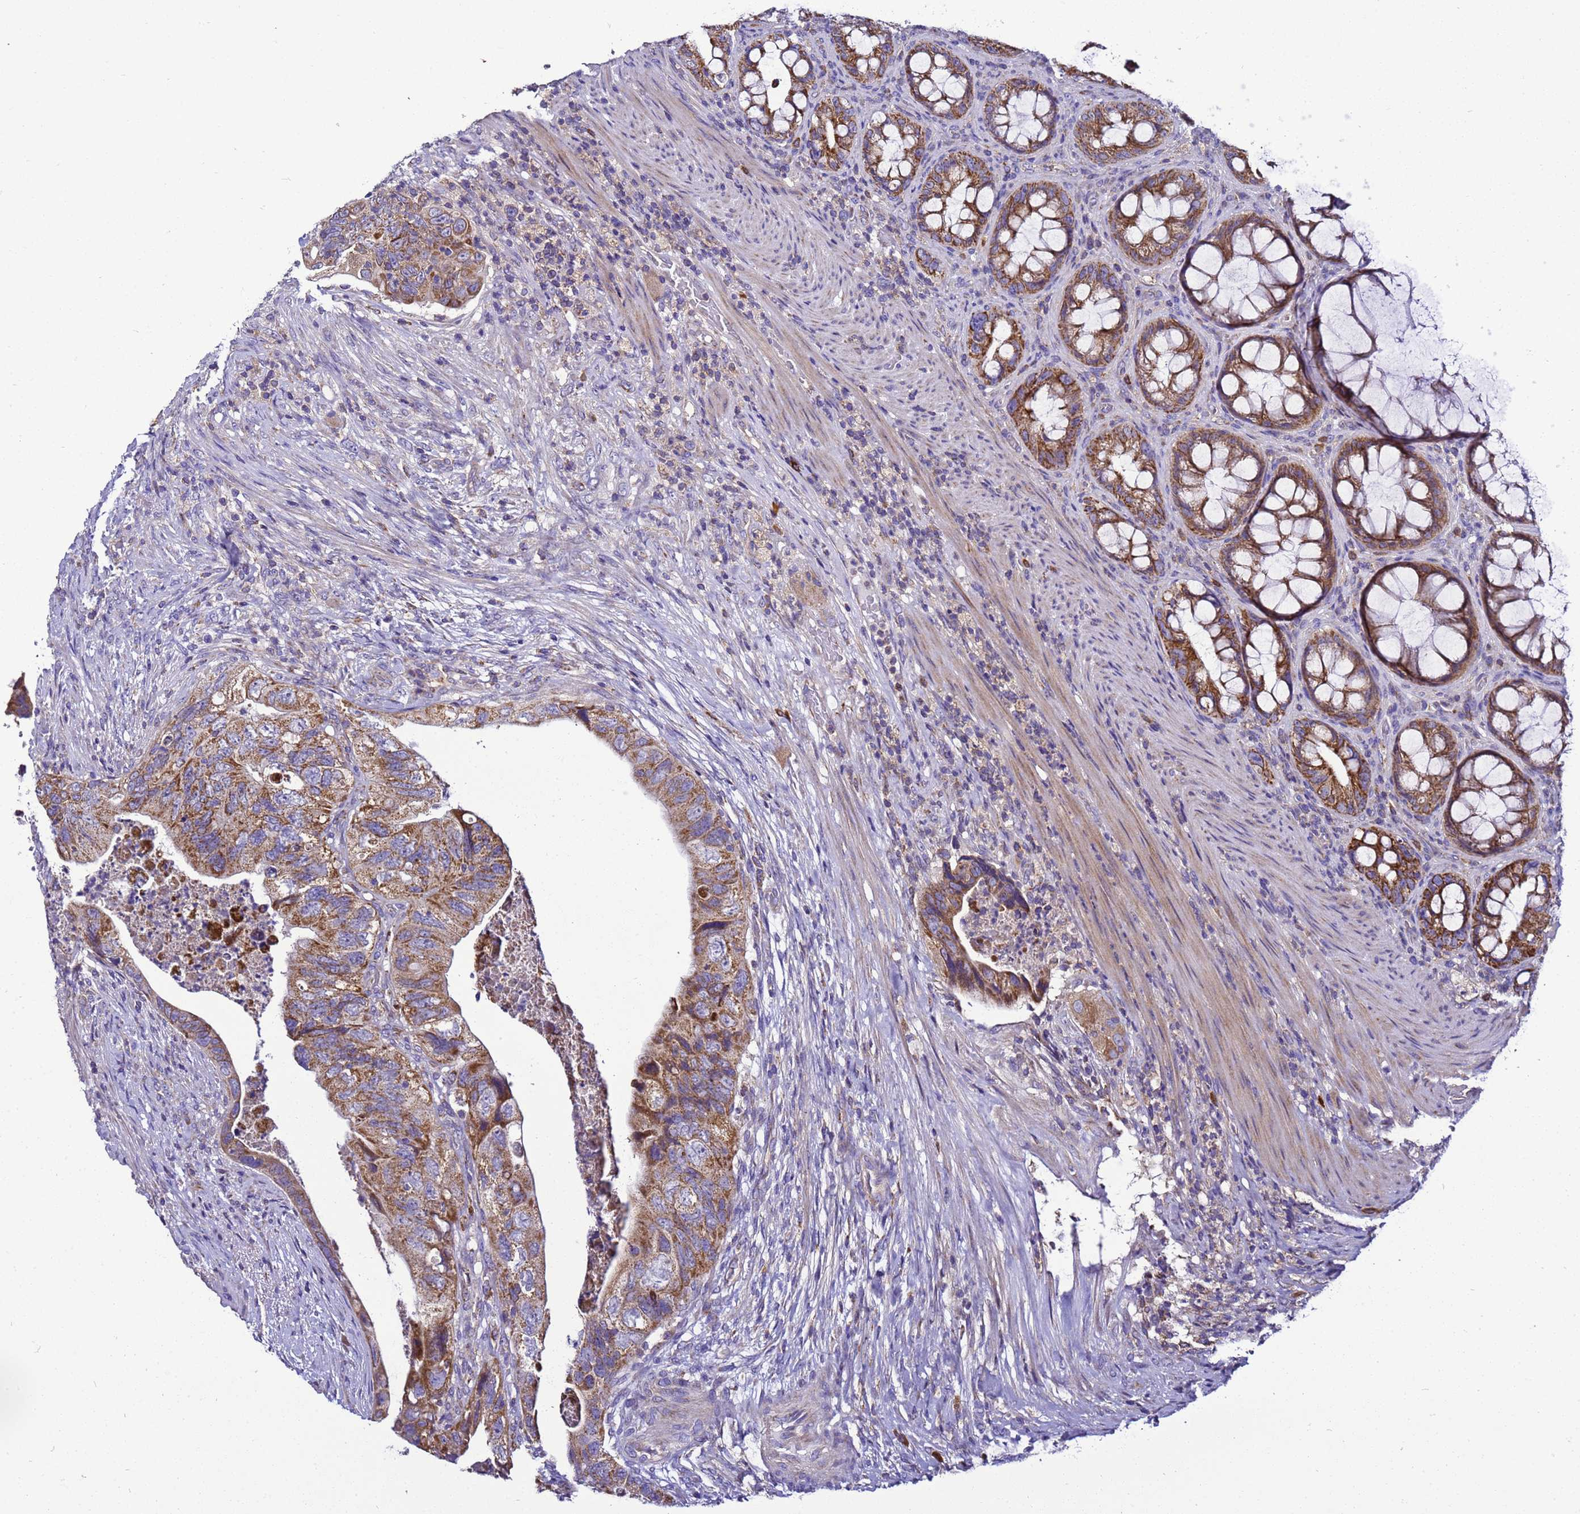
{"staining": {"intensity": "moderate", "quantity": ">75%", "location": "cytoplasmic/membranous"}, "tissue": "colorectal cancer", "cell_type": "Tumor cells", "image_type": "cancer", "snomed": [{"axis": "morphology", "description": "Adenocarcinoma, NOS"}, {"axis": "topography", "description": "Rectum"}], "caption": "Brown immunohistochemical staining in colorectal cancer (adenocarcinoma) displays moderate cytoplasmic/membranous positivity in about >75% of tumor cells.", "gene": "HIGD2A", "patient": {"sex": "male", "age": 63}}